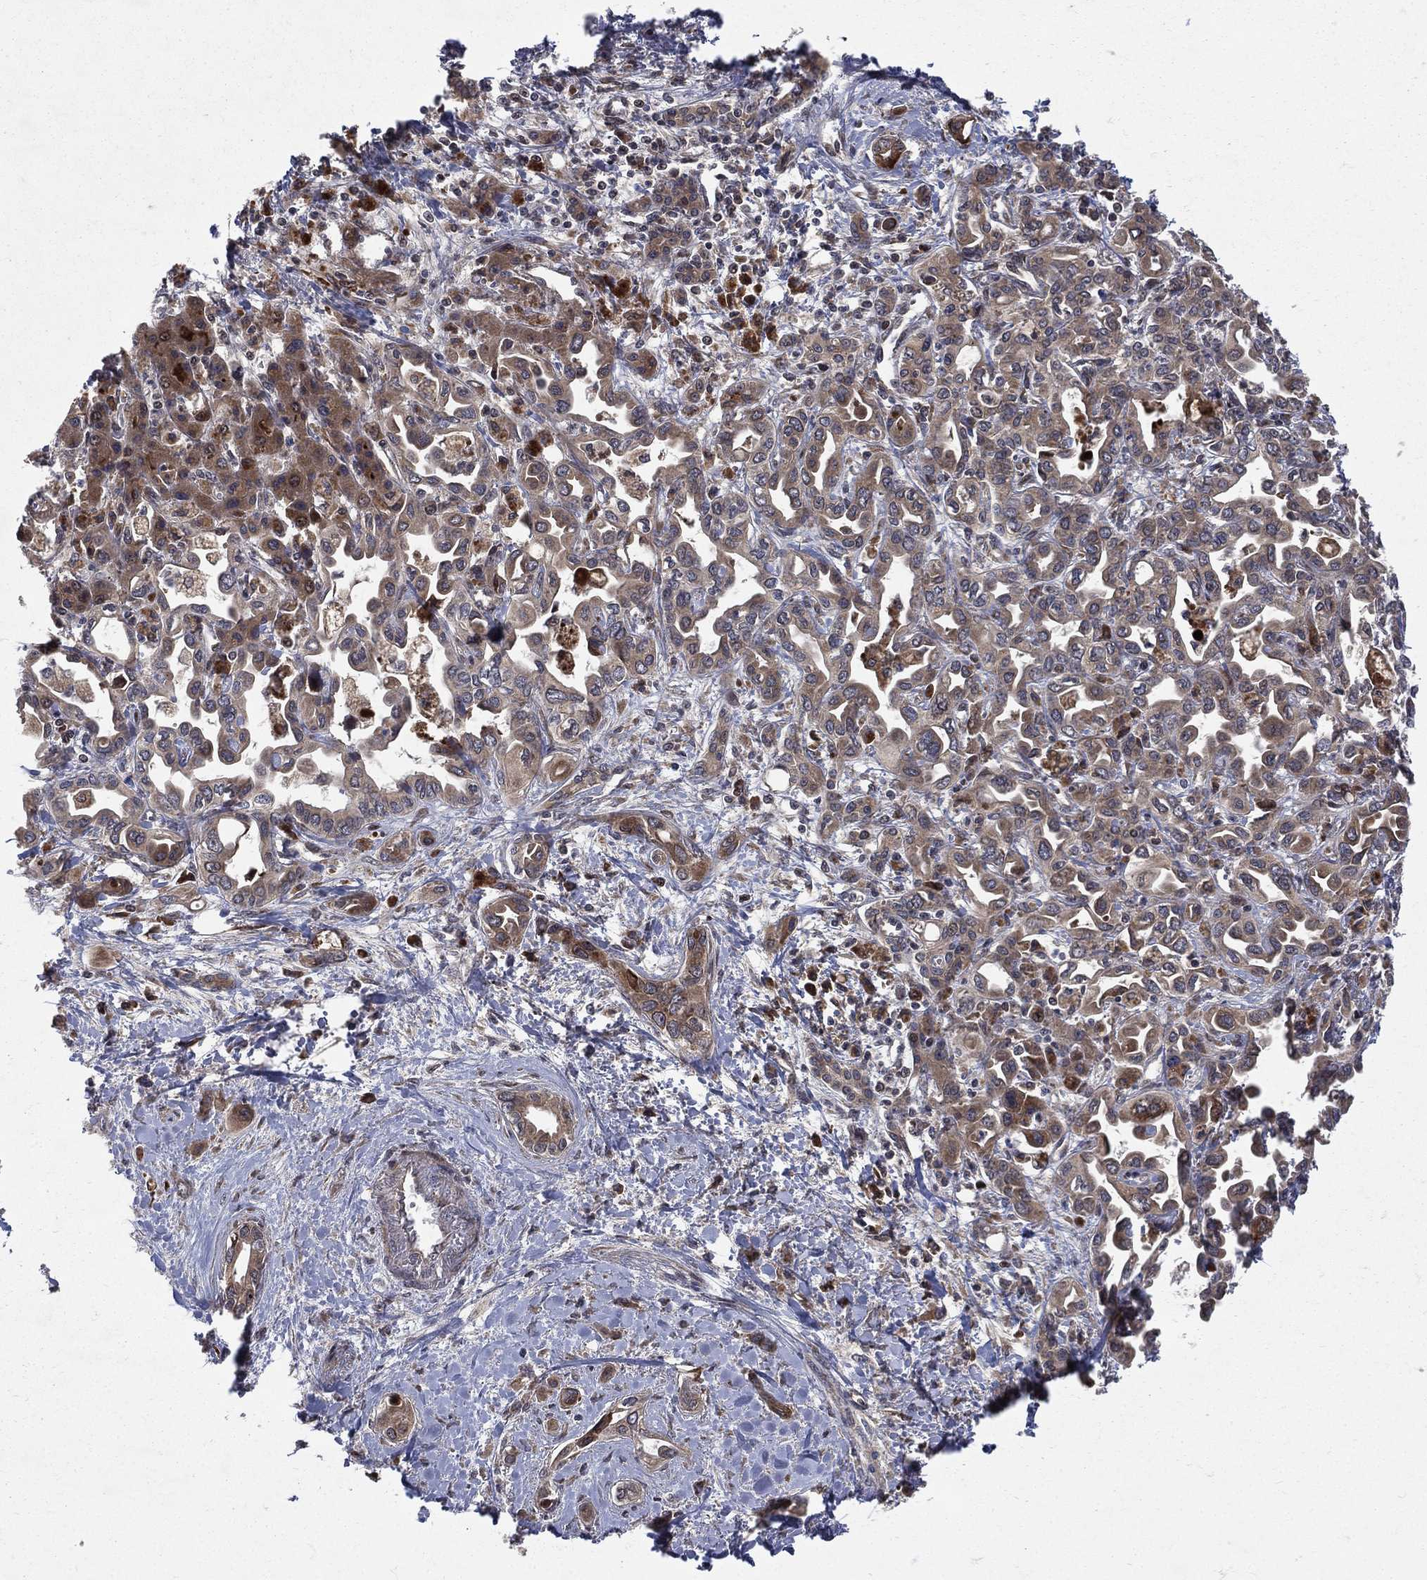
{"staining": {"intensity": "moderate", "quantity": "25%-75%", "location": "cytoplasmic/membranous"}, "tissue": "liver cancer", "cell_type": "Tumor cells", "image_type": "cancer", "snomed": [{"axis": "morphology", "description": "Cholangiocarcinoma"}, {"axis": "topography", "description": "Liver"}], "caption": "This histopathology image displays immunohistochemistry staining of liver cholangiocarcinoma, with medium moderate cytoplasmic/membranous staining in approximately 25%-75% of tumor cells.", "gene": "RAB11FIP4", "patient": {"sex": "female", "age": 64}}